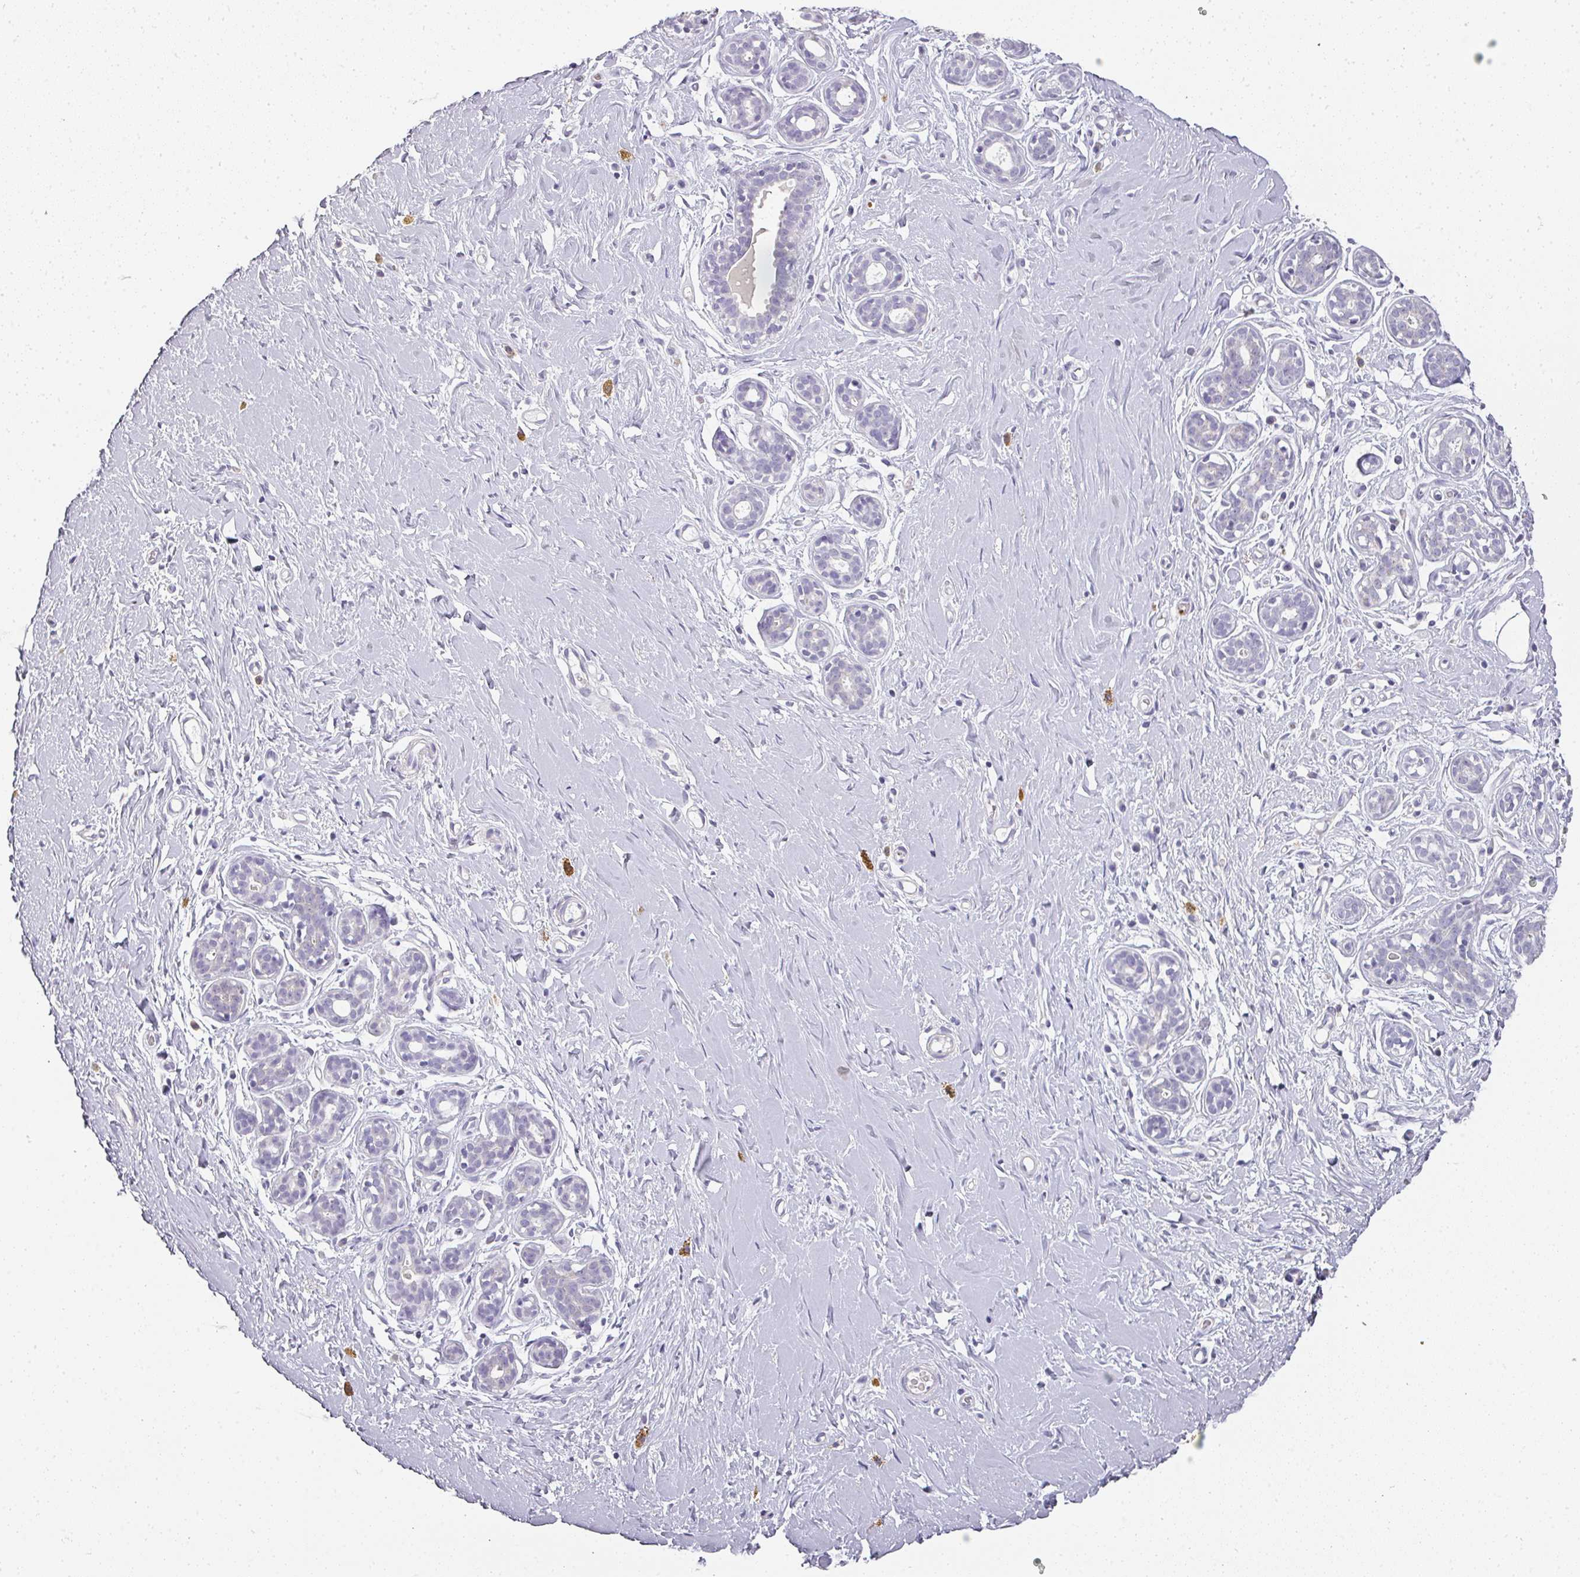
{"staining": {"intensity": "negative", "quantity": "none", "location": "none"}, "tissue": "breast", "cell_type": "Adipocytes", "image_type": "normal", "snomed": [{"axis": "morphology", "description": "Normal tissue, NOS"}, {"axis": "topography", "description": "Breast"}], "caption": "DAB immunohistochemical staining of unremarkable breast shows no significant positivity in adipocytes.", "gene": "CAMP", "patient": {"sex": "female", "age": 27}}